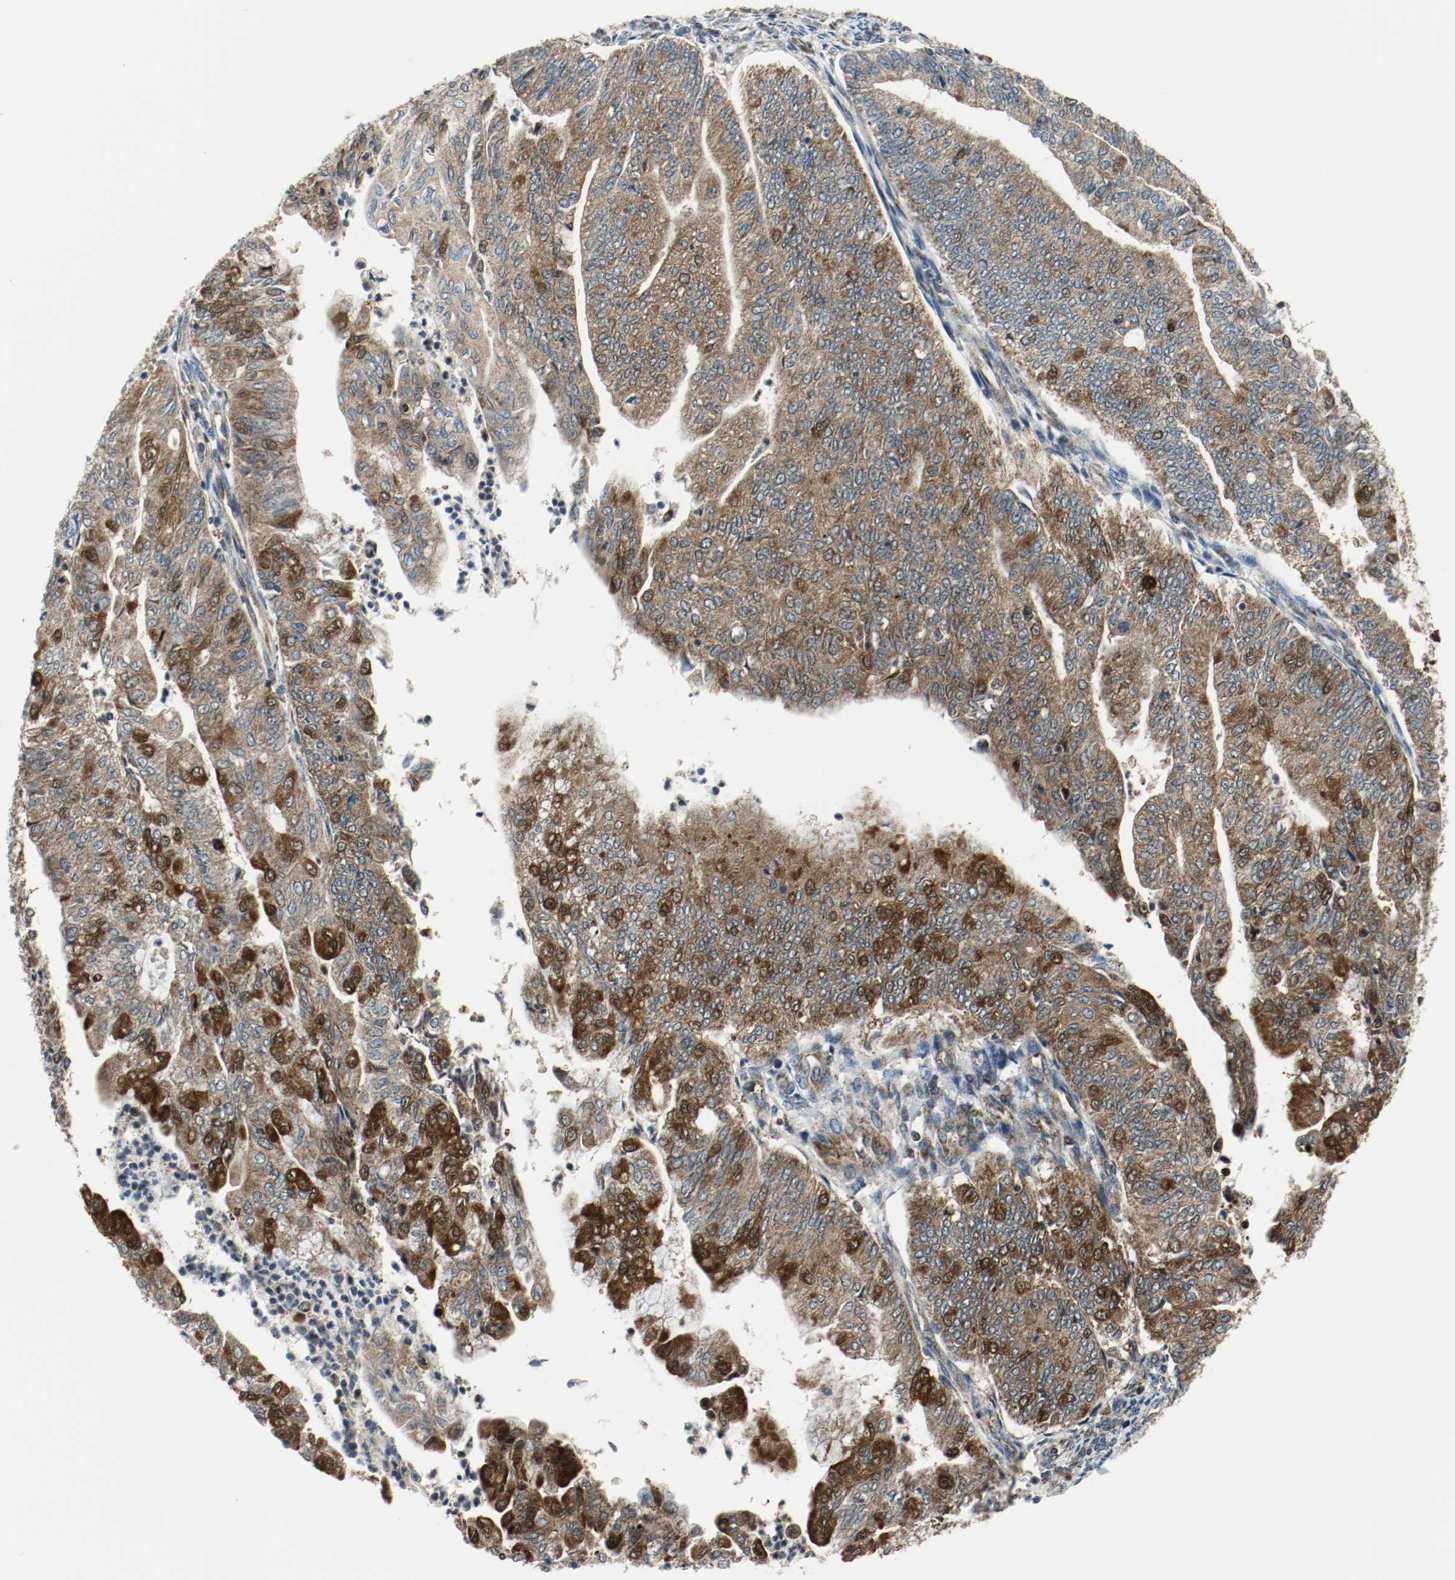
{"staining": {"intensity": "moderate", "quantity": ">75%", "location": "cytoplasmic/membranous"}, "tissue": "endometrial cancer", "cell_type": "Tumor cells", "image_type": "cancer", "snomed": [{"axis": "morphology", "description": "Adenocarcinoma, NOS"}, {"axis": "topography", "description": "Endometrium"}], "caption": "Endometrial adenocarcinoma stained with immunohistochemistry (IHC) demonstrates moderate cytoplasmic/membranous staining in about >75% of tumor cells.", "gene": "TXNRD1", "patient": {"sex": "female", "age": 59}}